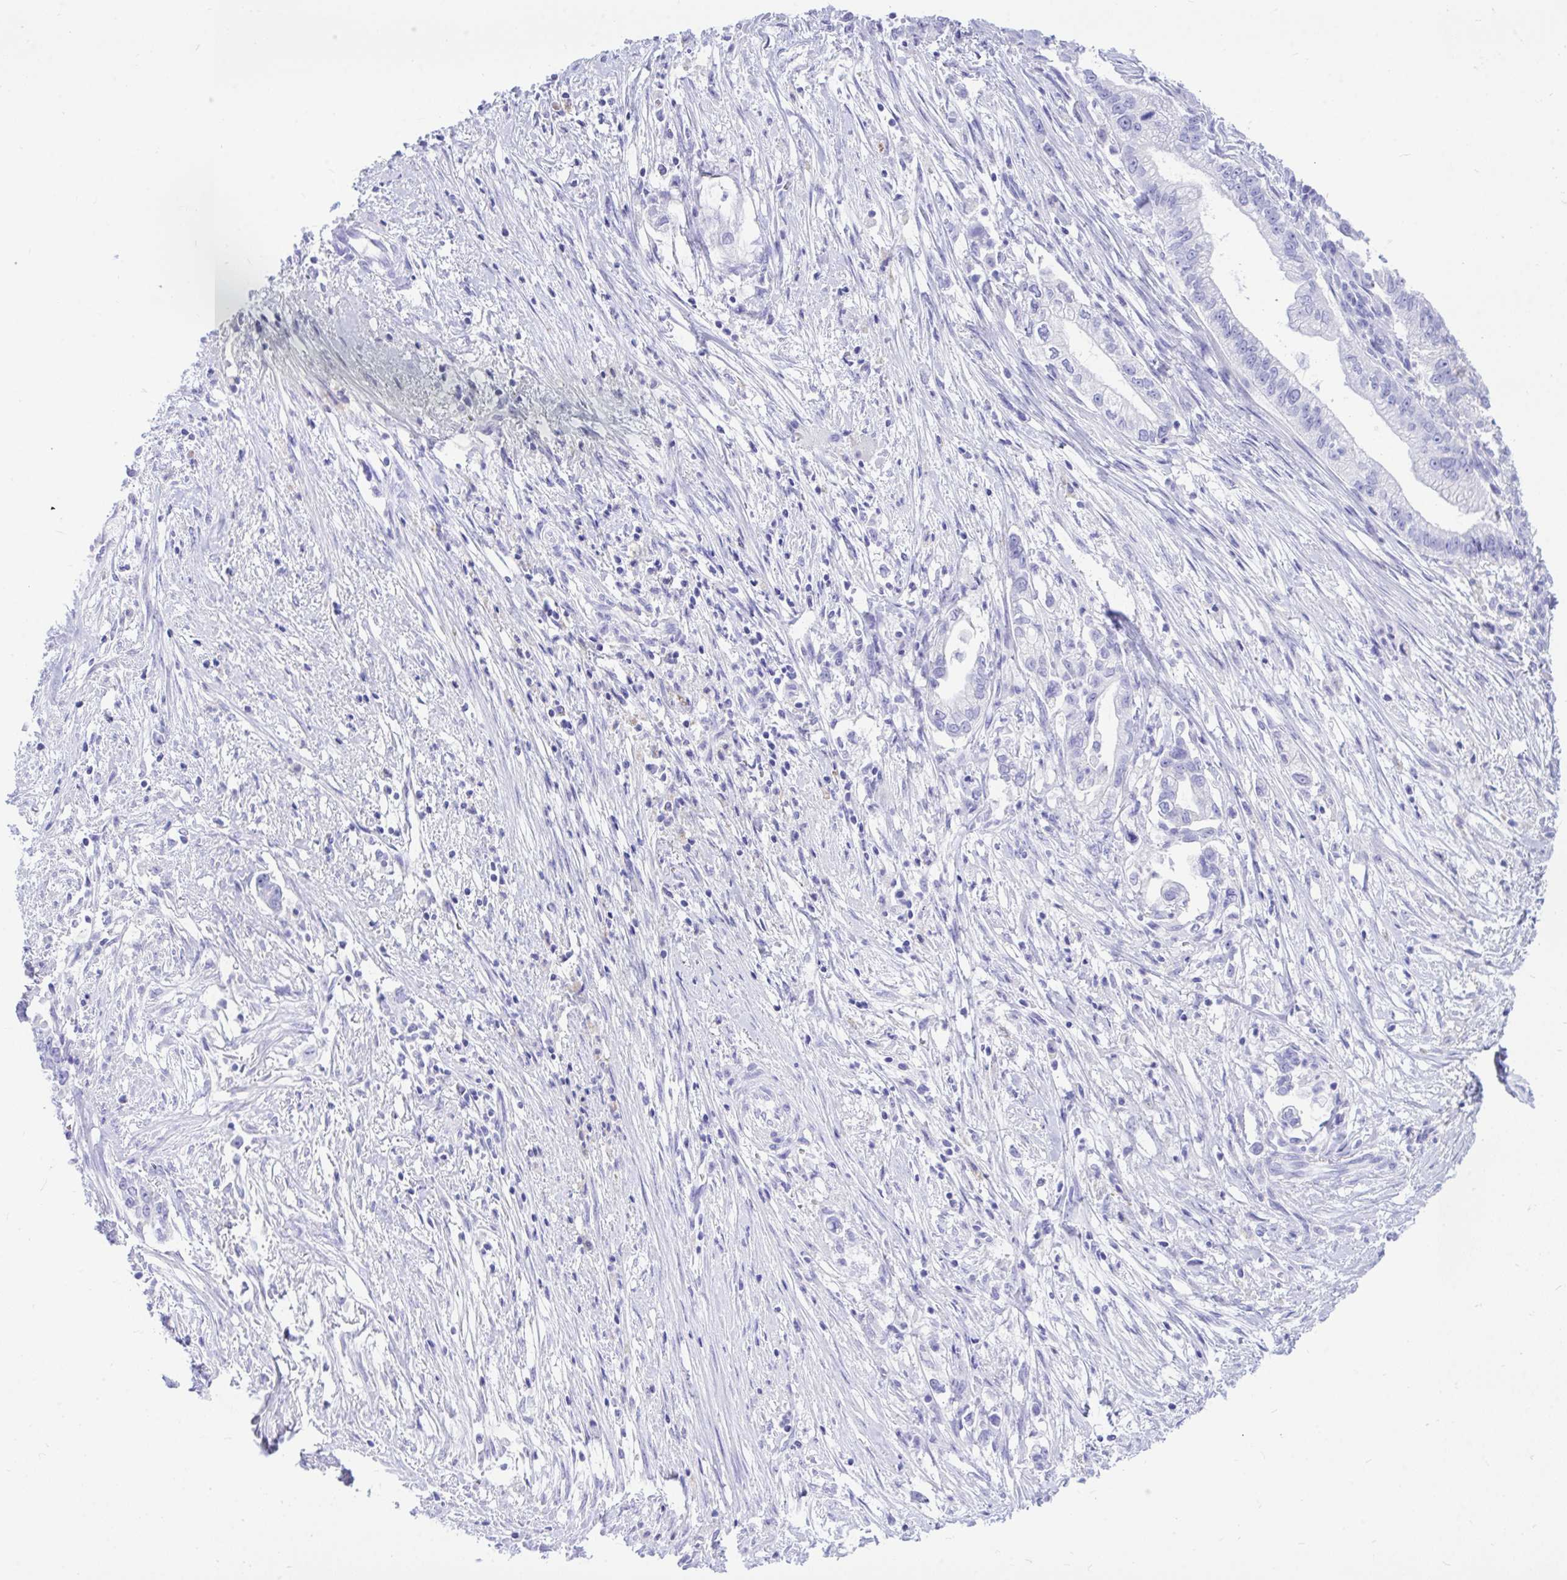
{"staining": {"intensity": "negative", "quantity": "none", "location": "none"}, "tissue": "pancreatic cancer", "cell_type": "Tumor cells", "image_type": "cancer", "snomed": [{"axis": "morphology", "description": "Adenocarcinoma, NOS"}, {"axis": "topography", "description": "Pancreas"}], "caption": "Photomicrograph shows no significant protein staining in tumor cells of pancreatic adenocarcinoma.", "gene": "MON1A", "patient": {"sex": "male", "age": 70}}